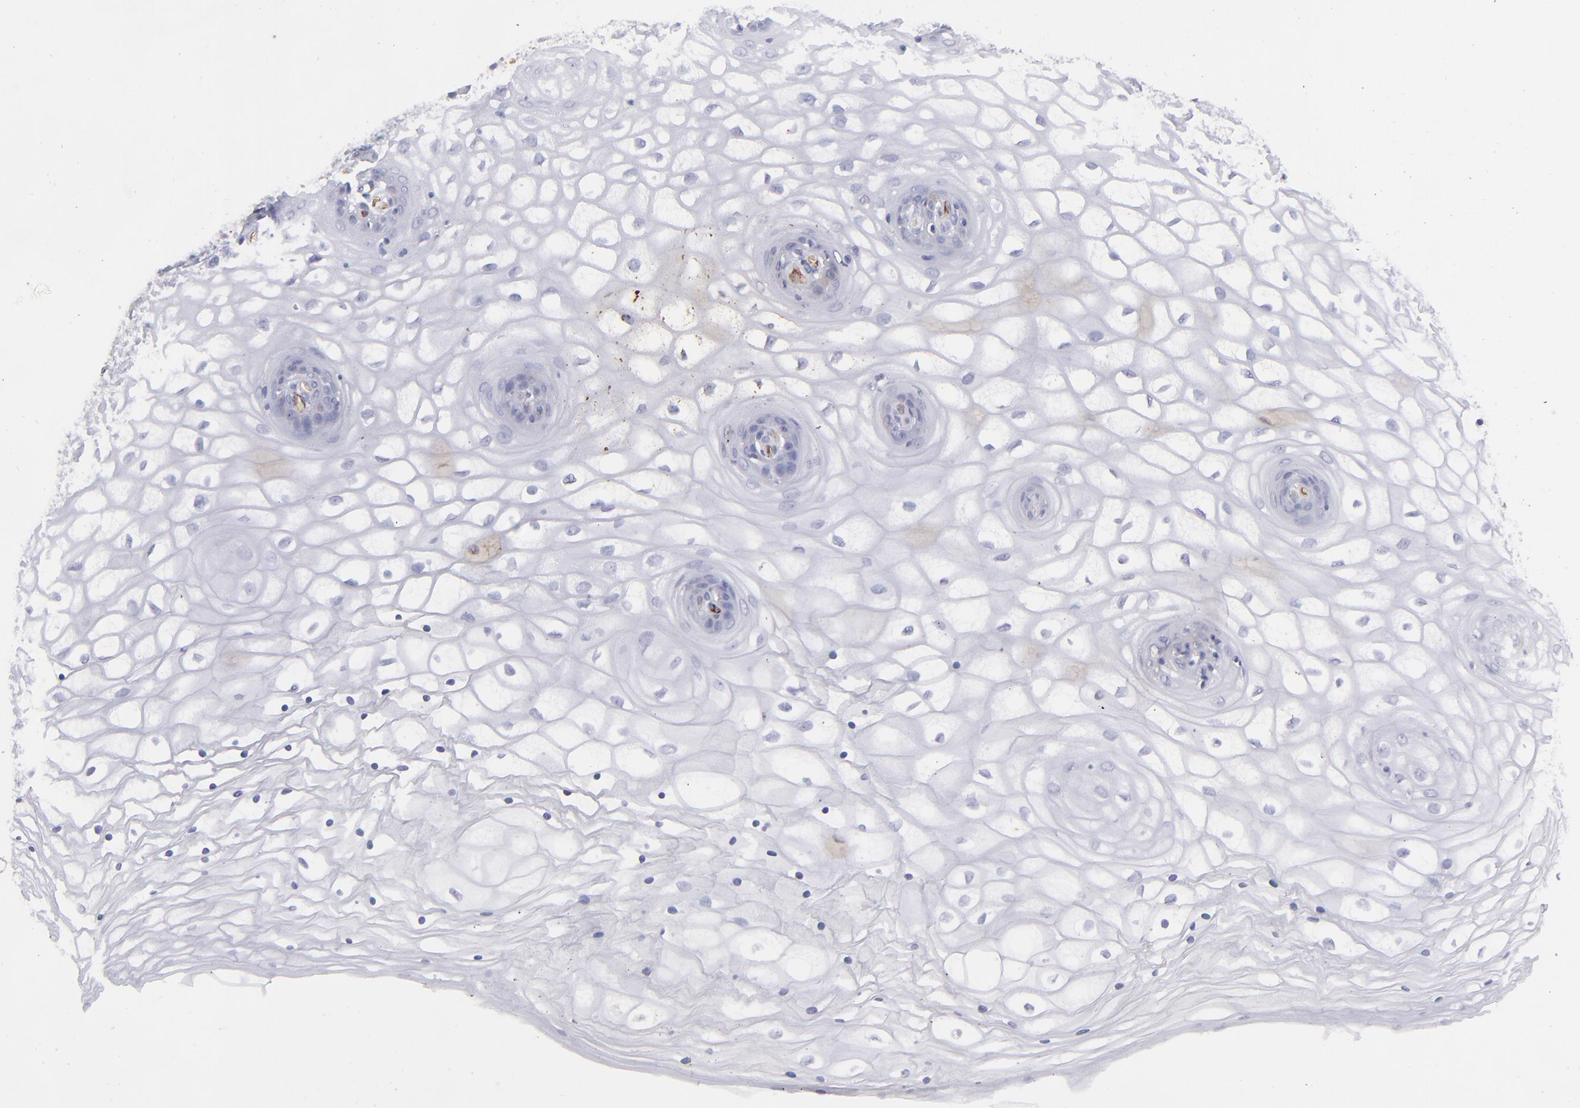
{"staining": {"intensity": "negative", "quantity": "none", "location": "none"}, "tissue": "vagina", "cell_type": "Squamous epithelial cells", "image_type": "normal", "snomed": [{"axis": "morphology", "description": "Normal tissue, NOS"}, {"axis": "topography", "description": "Vagina"}], "caption": "This micrograph is of unremarkable vagina stained with immunohistochemistry to label a protein in brown with the nuclei are counter-stained blue. There is no positivity in squamous epithelial cells.", "gene": "ACE", "patient": {"sex": "female", "age": 34}}